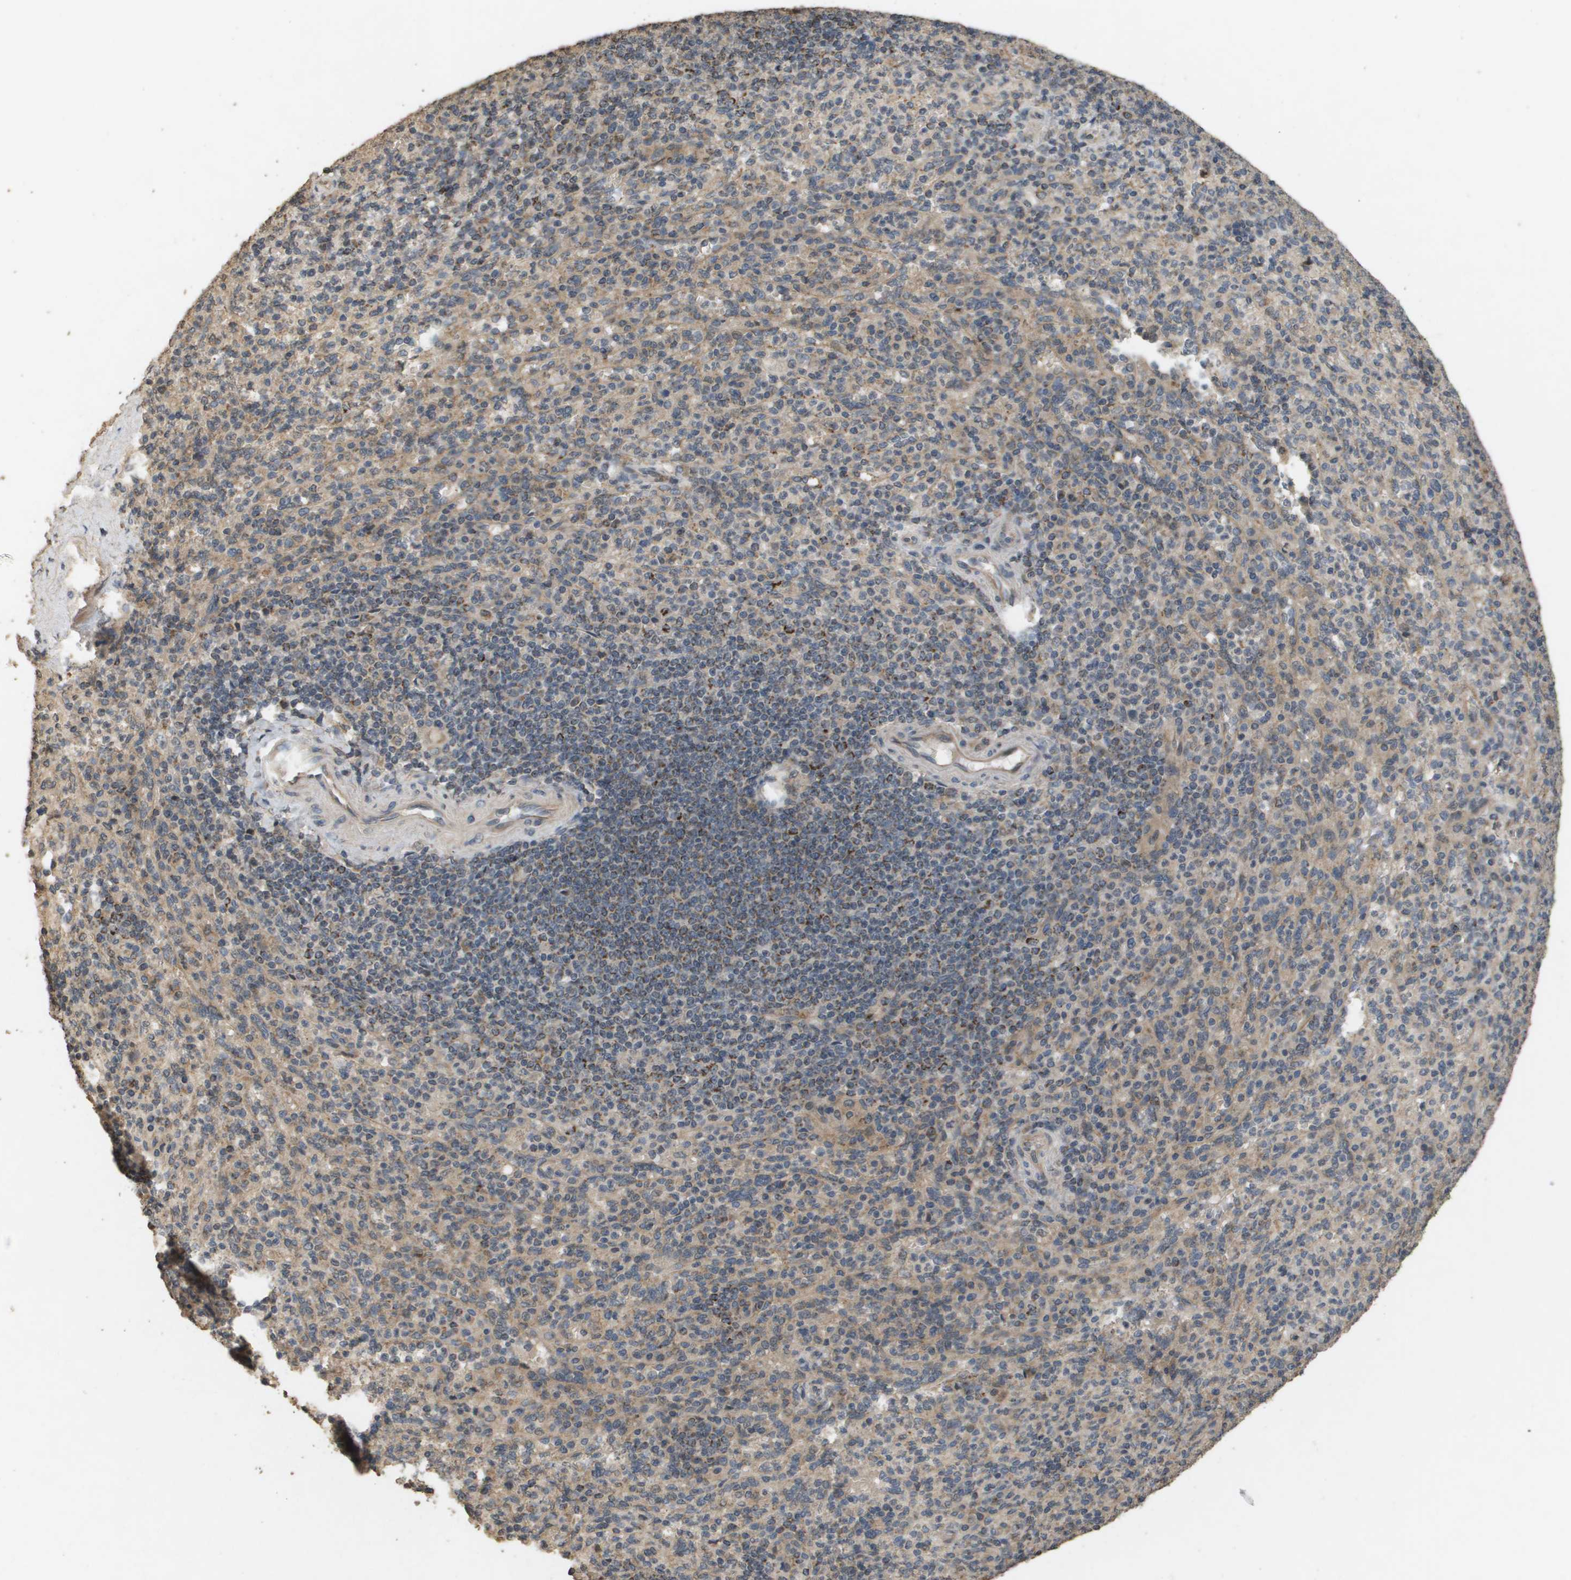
{"staining": {"intensity": "moderate", "quantity": "<25%", "location": "cytoplasmic/membranous"}, "tissue": "spleen", "cell_type": "Cells in red pulp", "image_type": "normal", "snomed": [{"axis": "morphology", "description": "Normal tissue, NOS"}, {"axis": "topography", "description": "Spleen"}], "caption": "Immunohistochemical staining of benign spleen shows moderate cytoplasmic/membranous protein positivity in about <25% of cells in red pulp.", "gene": "RAB21", "patient": {"sex": "male", "age": 36}}